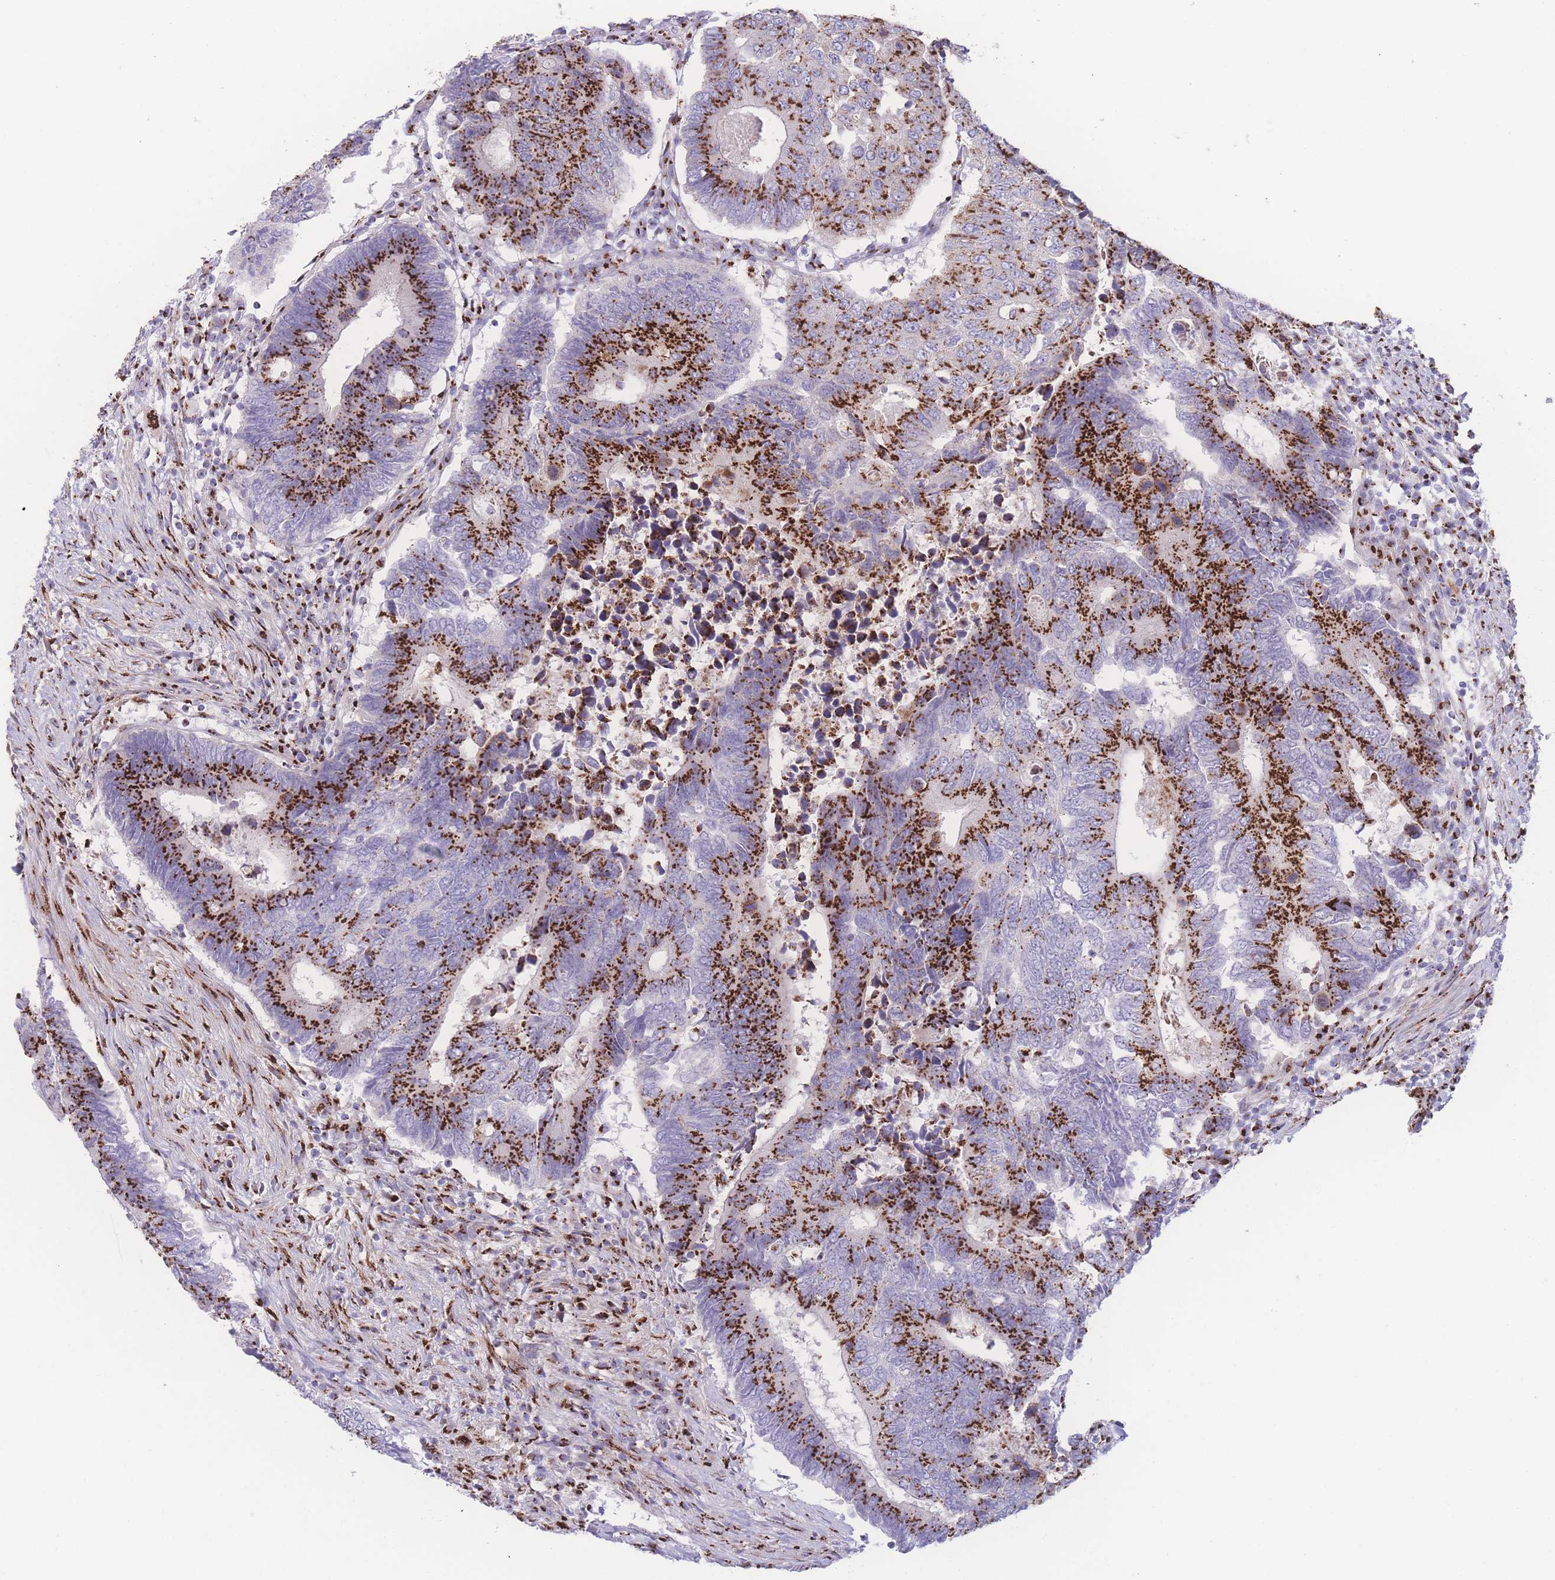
{"staining": {"intensity": "strong", "quantity": ">75%", "location": "cytoplasmic/membranous"}, "tissue": "colorectal cancer", "cell_type": "Tumor cells", "image_type": "cancer", "snomed": [{"axis": "morphology", "description": "Adenocarcinoma, NOS"}, {"axis": "topography", "description": "Colon"}], "caption": "Tumor cells reveal high levels of strong cytoplasmic/membranous expression in about >75% of cells in colorectal adenocarcinoma. (brown staining indicates protein expression, while blue staining denotes nuclei).", "gene": "GOLM2", "patient": {"sex": "male", "age": 87}}